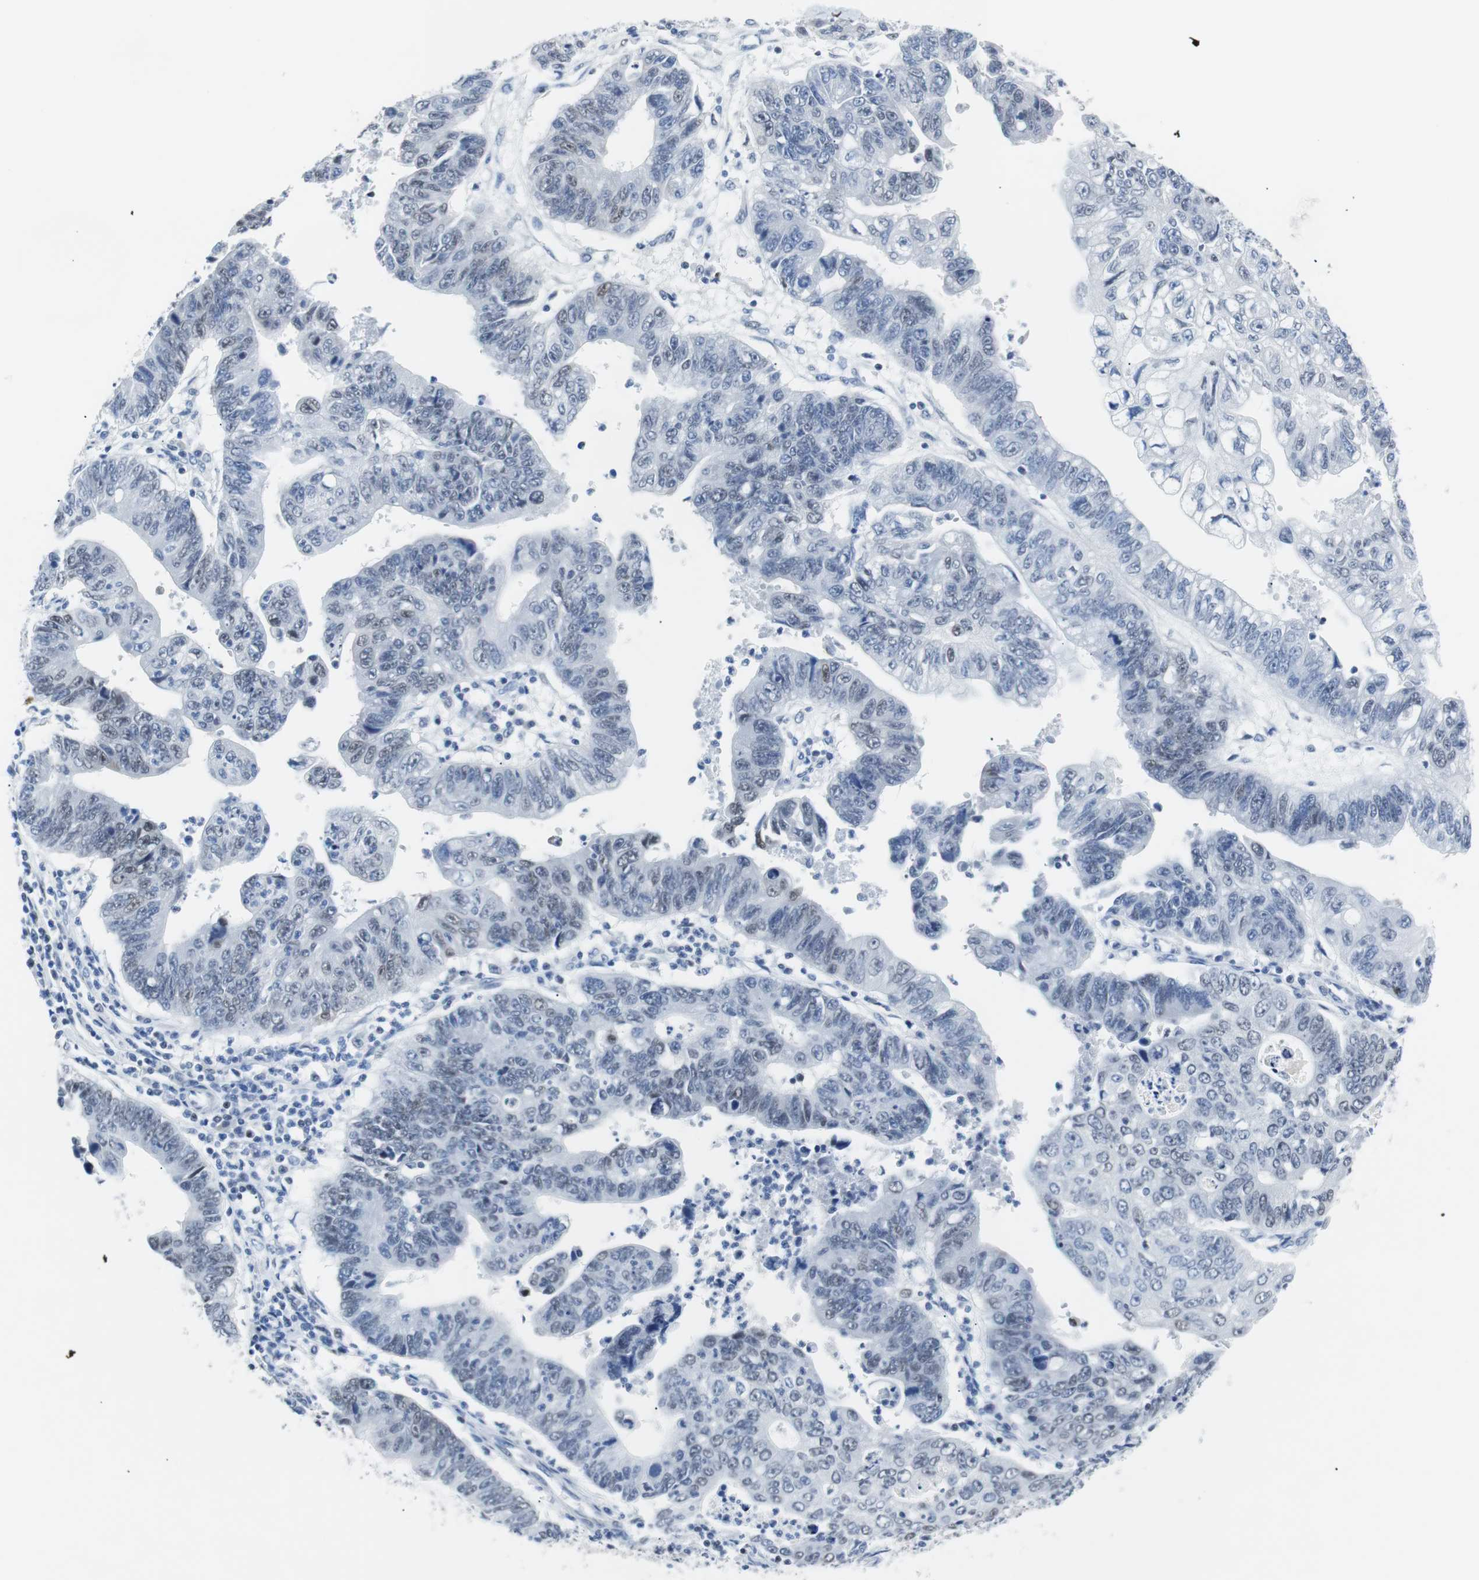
{"staining": {"intensity": "weak", "quantity": "<25%", "location": "nuclear"}, "tissue": "stomach cancer", "cell_type": "Tumor cells", "image_type": "cancer", "snomed": [{"axis": "morphology", "description": "Adenocarcinoma, NOS"}, {"axis": "topography", "description": "Stomach"}], "caption": "An immunohistochemistry (IHC) image of stomach cancer (adenocarcinoma) is shown. There is no staining in tumor cells of stomach cancer (adenocarcinoma). Nuclei are stained in blue.", "gene": "JUN", "patient": {"sex": "male", "age": 59}}